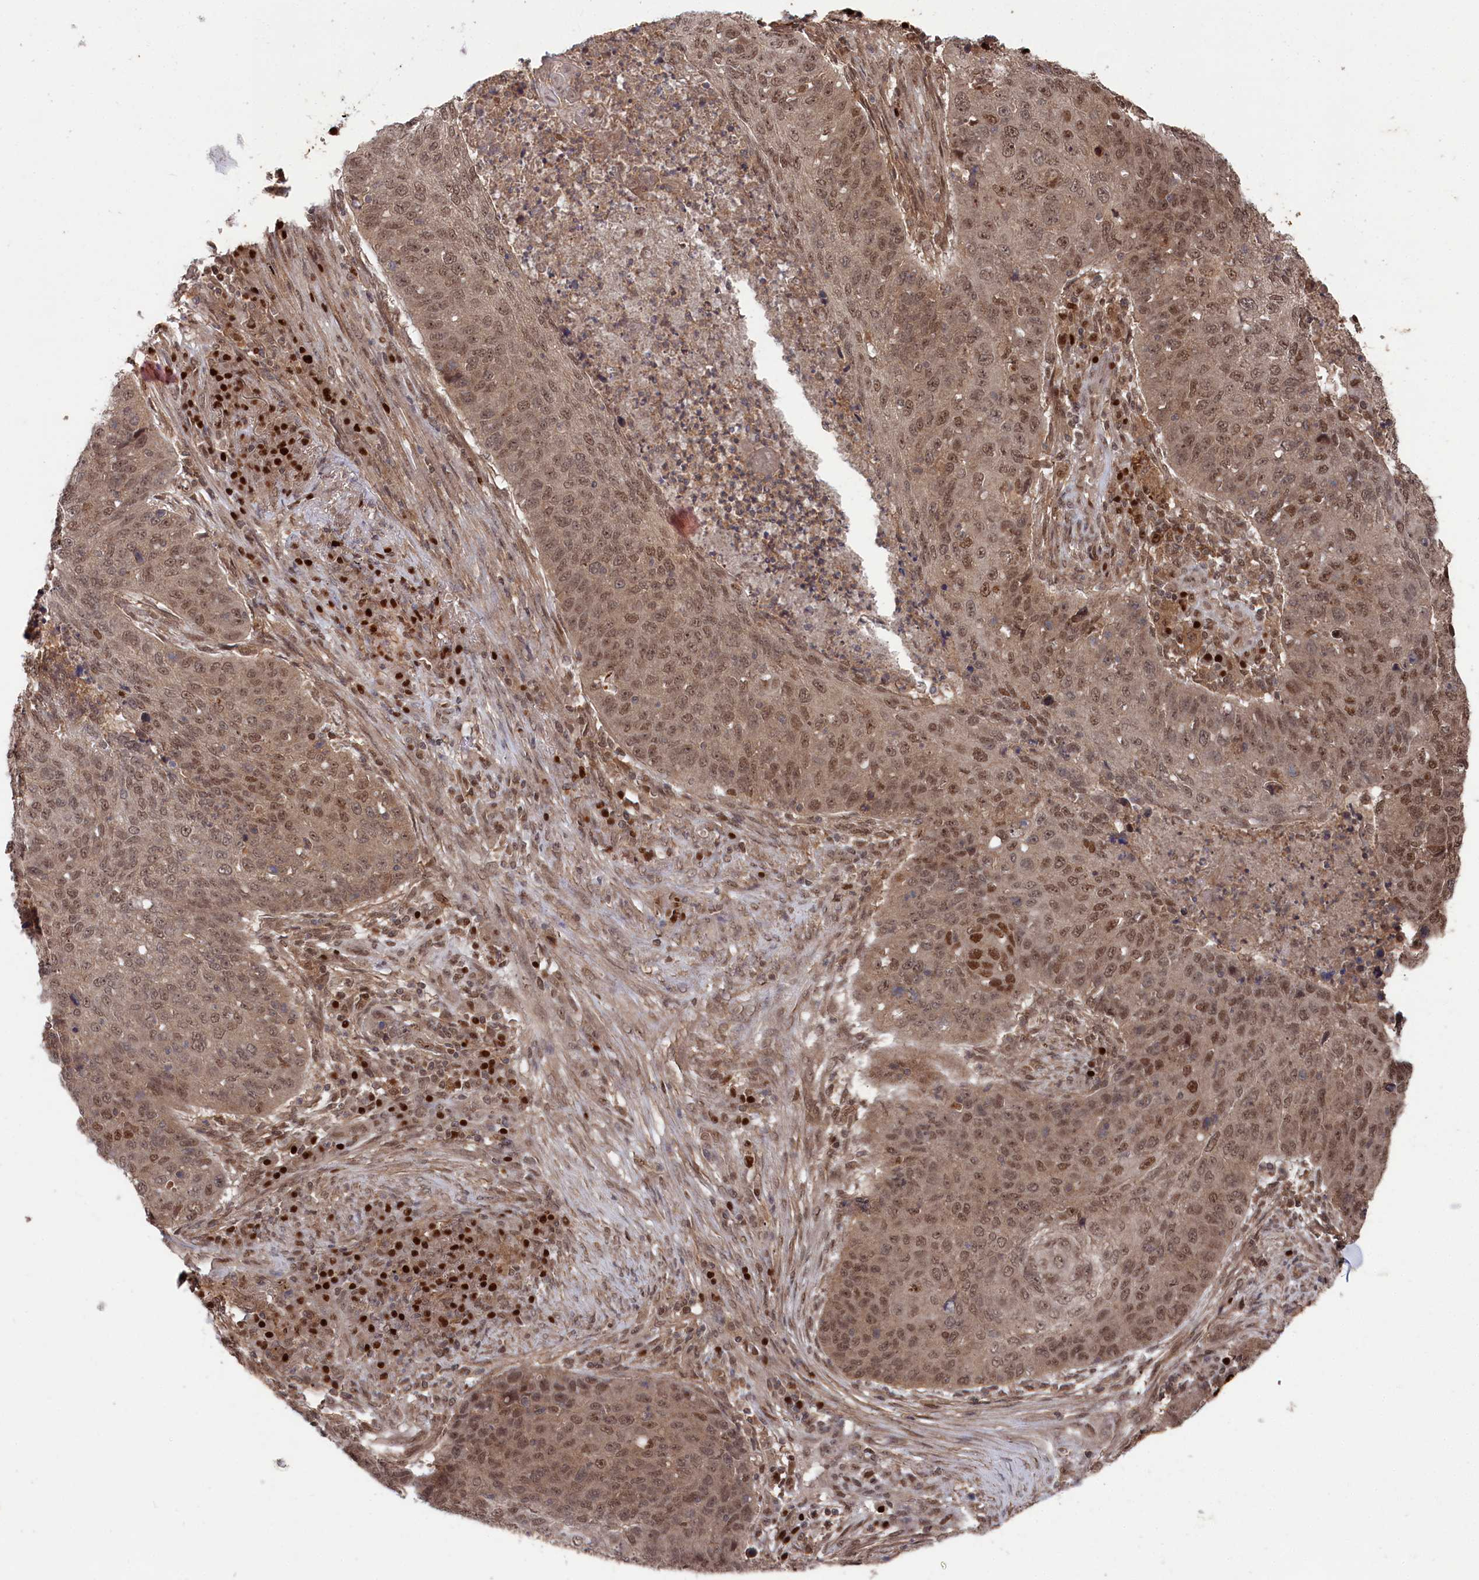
{"staining": {"intensity": "moderate", "quantity": ">75%", "location": "nuclear"}, "tissue": "lung cancer", "cell_type": "Tumor cells", "image_type": "cancer", "snomed": [{"axis": "morphology", "description": "Squamous cell carcinoma, NOS"}, {"axis": "topography", "description": "Lung"}], "caption": "DAB (3,3'-diaminobenzidine) immunohistochemical staining of lung cancer demonstrates moderate nuclear protein expression in approximately >75% of tumor cells.", "gene": "BORCS7", "patient": {"sex": "female", "age": 63}}